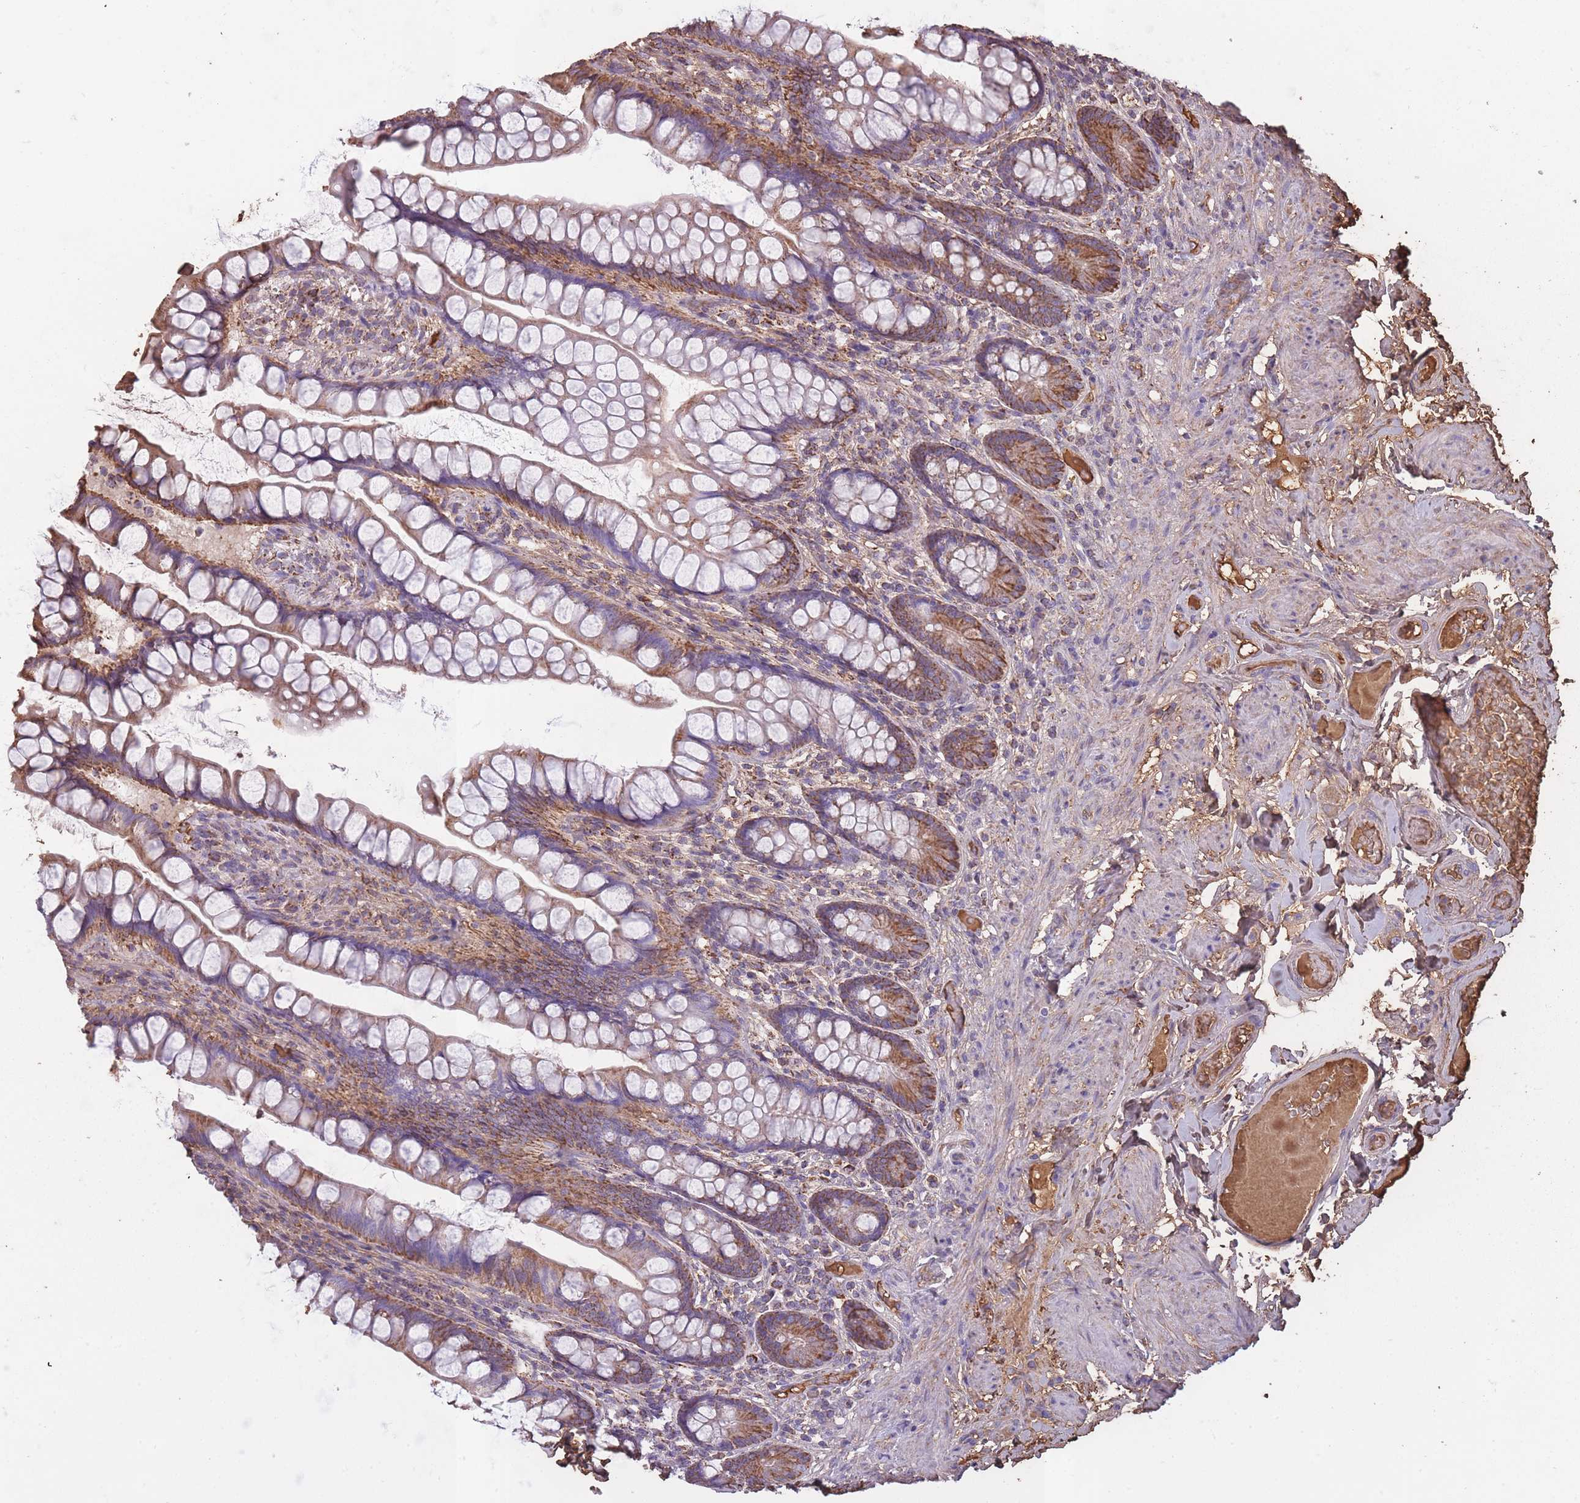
{"staining": {"intensity": "moderate", "quantity": ">75%", "location": "cytoplasmic/membranous"}, "tissue": "small intestine", "cell_type": "Glandular cells", "image_type": "normal", "snomed": [{"axis": "morphology", "description": "Normal tissue, NOS"}, {"axis": "topography", "description": "Small intestine"}], "caption": "A micrograph of human small intestine stained for a protein demonstrates moderate cytoplasmic/membranous brown staining in glandular cells.", "gene": "KAT2A", "patient": {"sex": "male", "age": 70}}